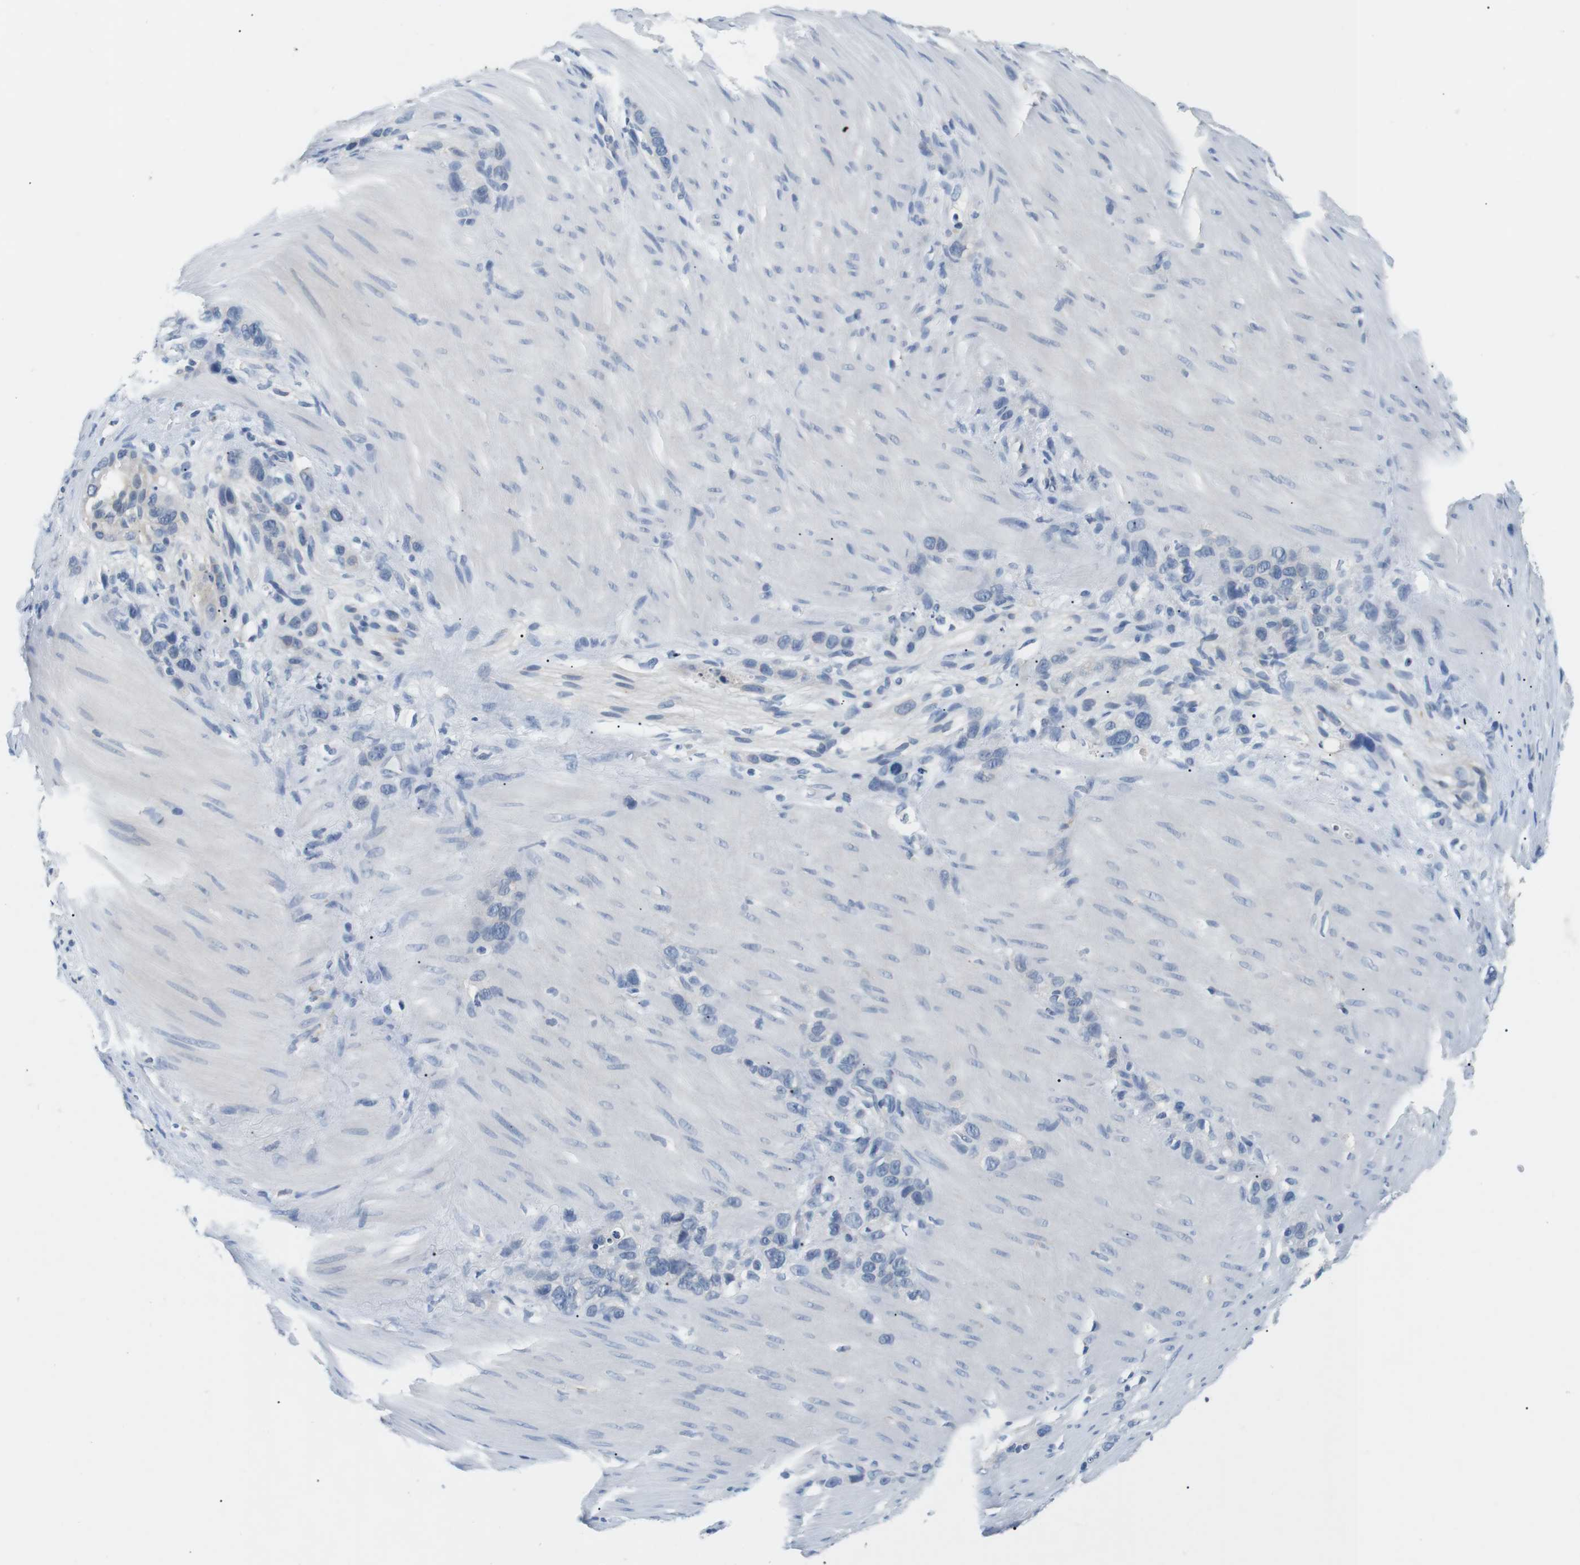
{"staining": {"intensity": "negative", "quantity": "none", "location": "none"}, "tissue": "stomach cancer", "cell_type": "Tumor cells", "image_type": "cancer", "snomed": [{"axis": "morphology", "description": "Normal tissue, NOS"}, {"axis": "morphology", "description": "Adenocarcinoma, NOS"}, {"axis": "morphology", "description": "Adenocarcinoma, High grade"}, {"axis": "topography", "description": "Stomach, upper"}, {"axis": "topography", "description": "Stomach"}], "caption": "Immunohistochemistry of stomach adenocarcinoma reveals no staining in tumor cells. (DAB immunohistochemistry with hematoxylin counter stain).", "gene": "FCGRT", "patient": {"sex": "female", "age": 65}}